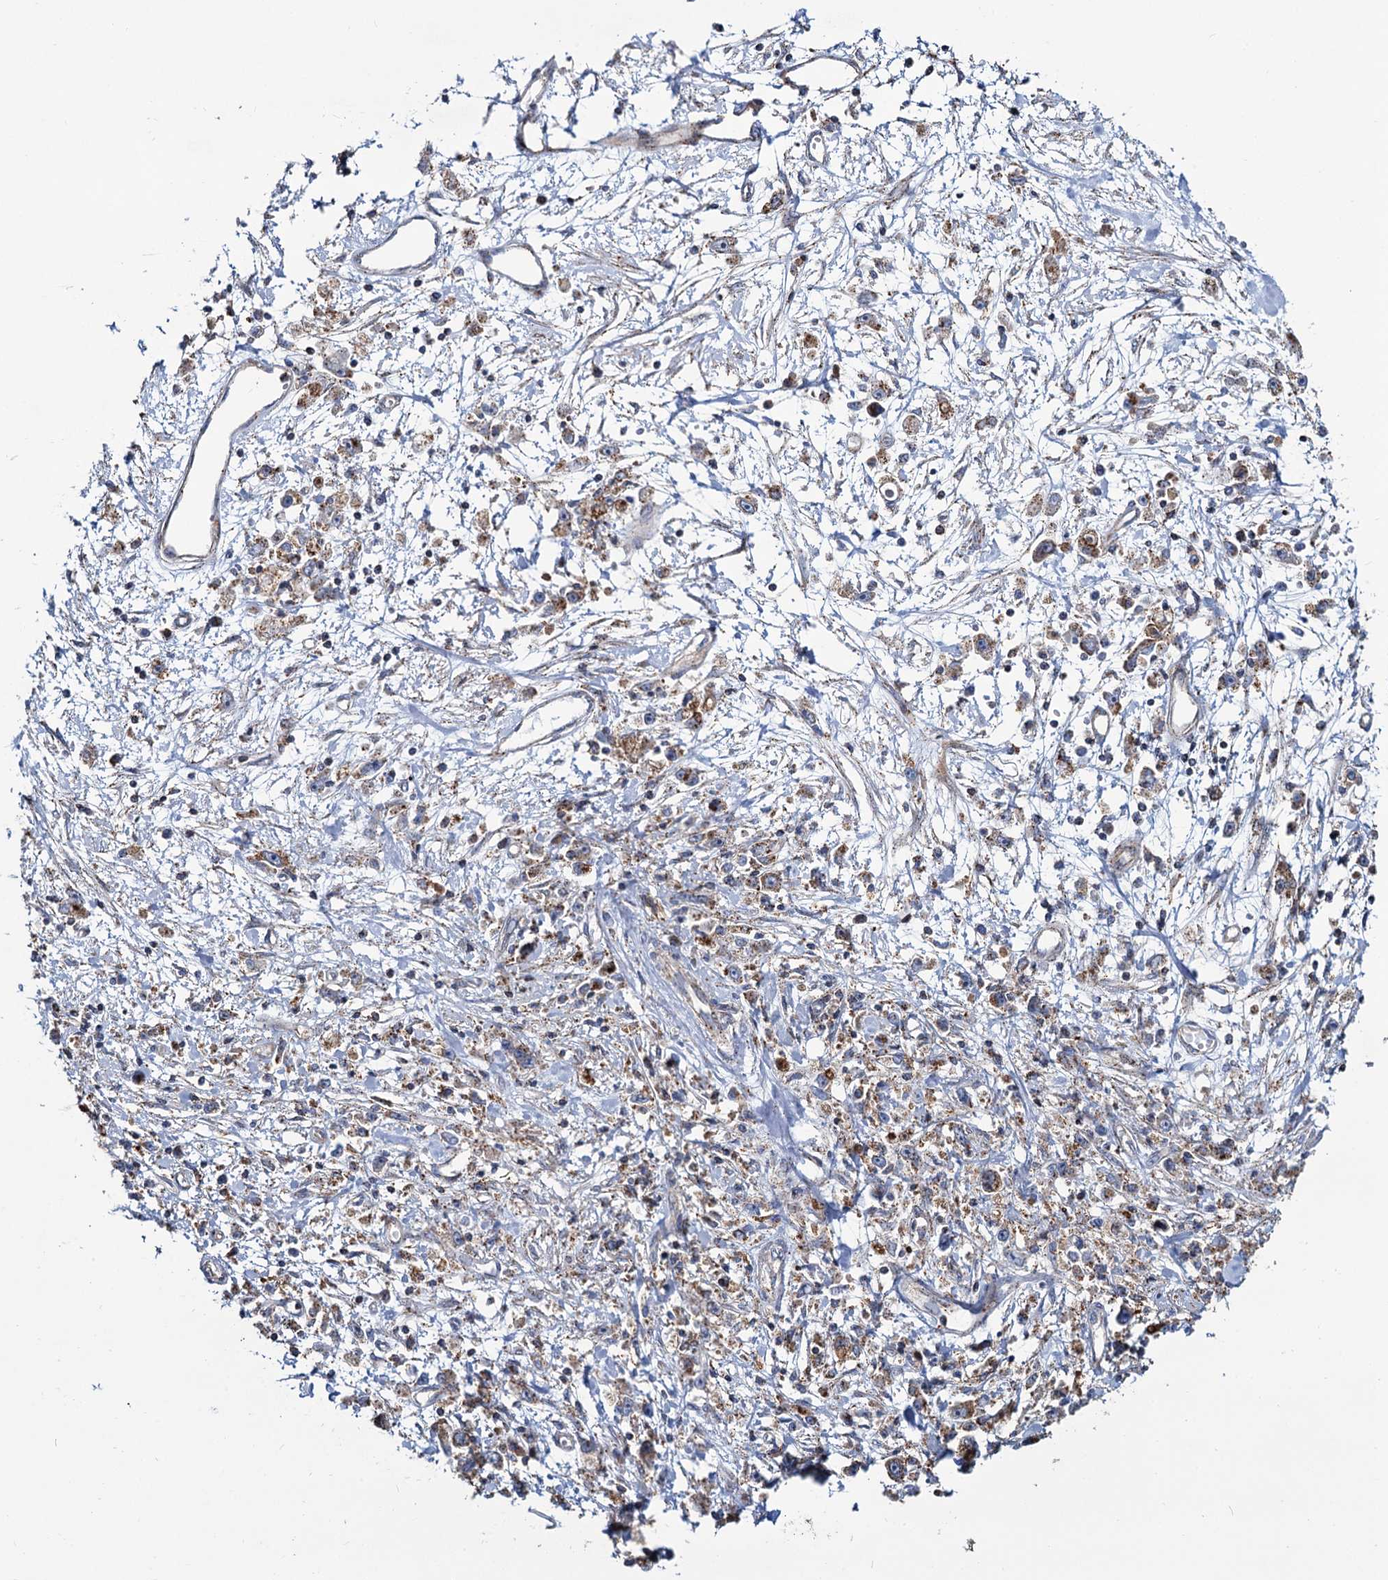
{"staining": {"intensity": "moderate", "quantity": ">75%", "location": "cytoplasmic/membranous"}, "tissue": "stomach cancer", "cell_type": "Tumor cells", "image_type": "cancer", "snomed": [{"axis": "morphology", "description": "Adenocarcinoma, NOS"}, {"axis": "topography", "description": "Stomach"}], "caption": "Protein expression analysis of stomach adenocarcinoma reveals moderate cytoplasmic/membranous staining in about >75% of tumor cells.", "gene": "PSEN1", "patient": {"sex": "female", "age": 59}}